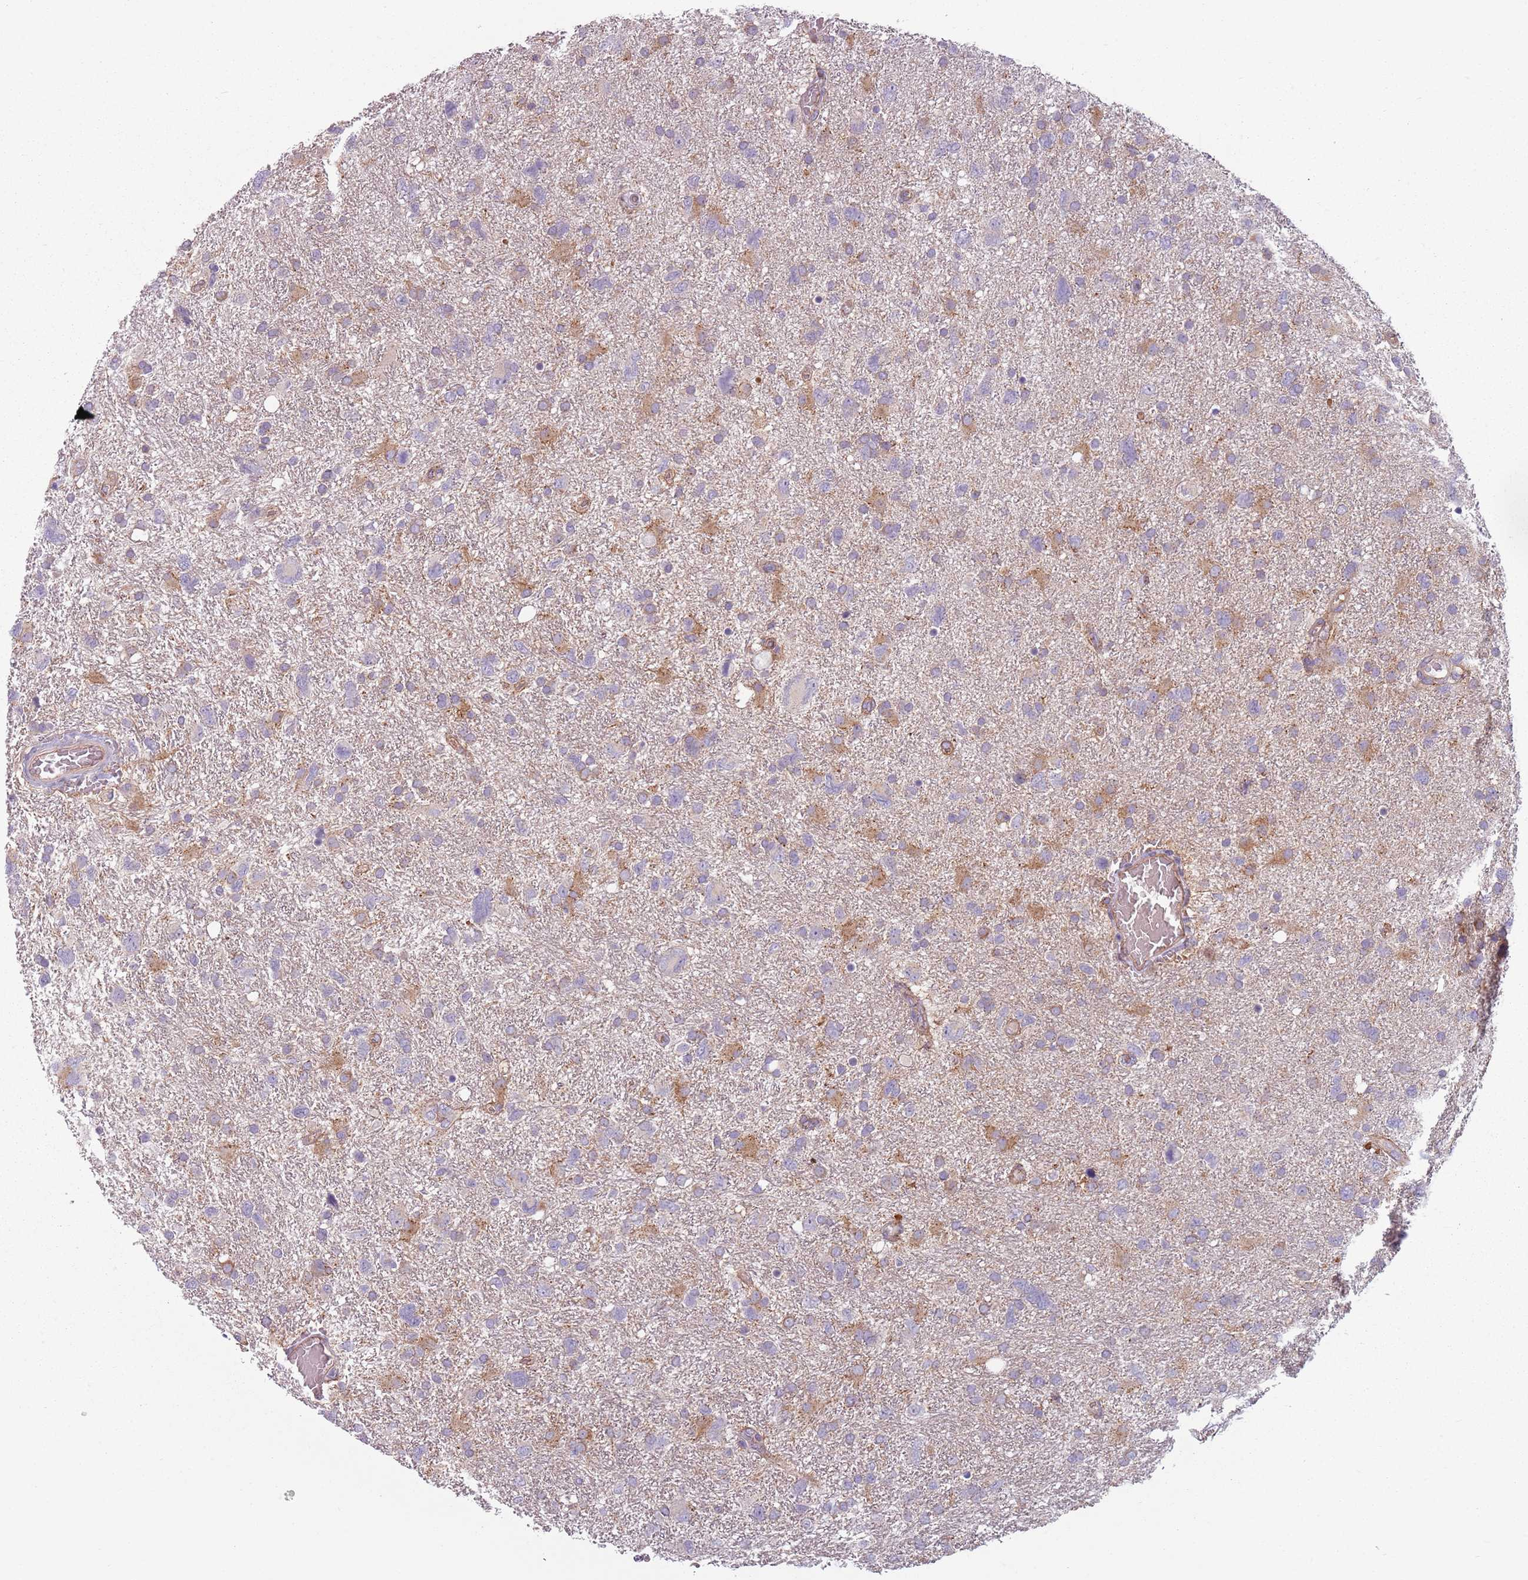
{"staining": {"intensity": "moderate", "quantity": "<25%", "location": "cytoplasmic/membranous"}, "tissue": "glioma", "cell_type": "Tumor cells", "image_type": "cancer", "snomed": [{"axis": "morphology", "description": "Glioma, malignant, High grade"}, {"axis": "topography", "description": "Brain"}], "caption": "IHC micrograph of neoplastic tissue: human high-grade glioma (malignant) stained using IHC shows low levels of moderate protein expression localized specifically in the cytoplasmic/membranous of tumor cells, appearing as a cytoplasmic/membranous brown color.", "gene": "TLCD2", "patient": {"sex": "male", "age": 61}}